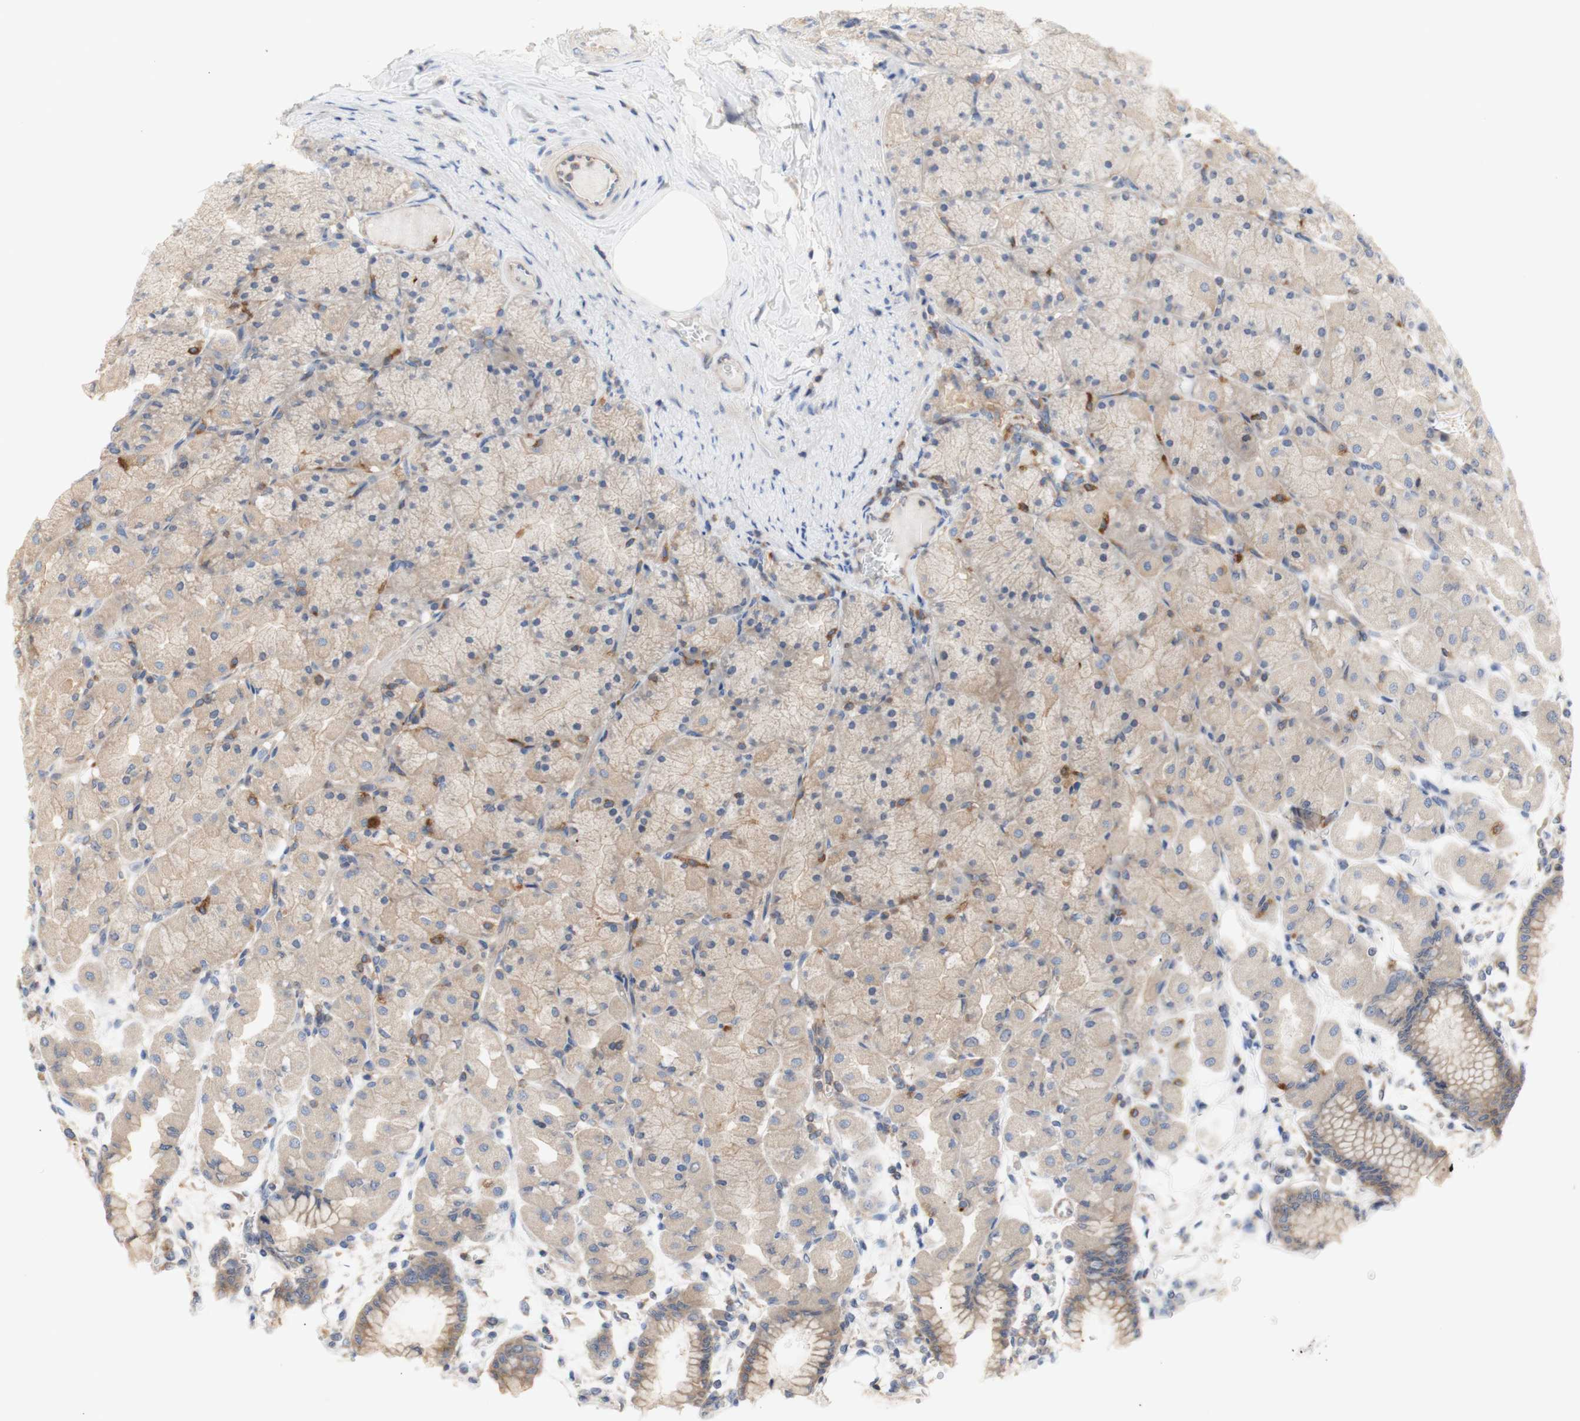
{"staining": {"intensity": "moderate", "quantity": "25%-75%", "location": "cytoplasmic/membranous"}, "tissue": "stomach", "cell_type": "Glandular cells", "image_type": "normal", "snomed": [{"axis": "morphology", "description": "Normal tissue, NOS"}, {"axis": "topography", "description": "Stomach, upper"}], "caption": "Immunohistochemistry (DAB (3,3'-diaminobenzidine)) staining of benign stomach reveals moderate cytoplasmic/membranous protein staining in about 25%-75% of glandular cells. Immunohistochemistry (ihc) stains the protein in brown and the nuclei are stained blue.", "gene": "IKBKG", "patient": {"sex": "female", "age": 56}}